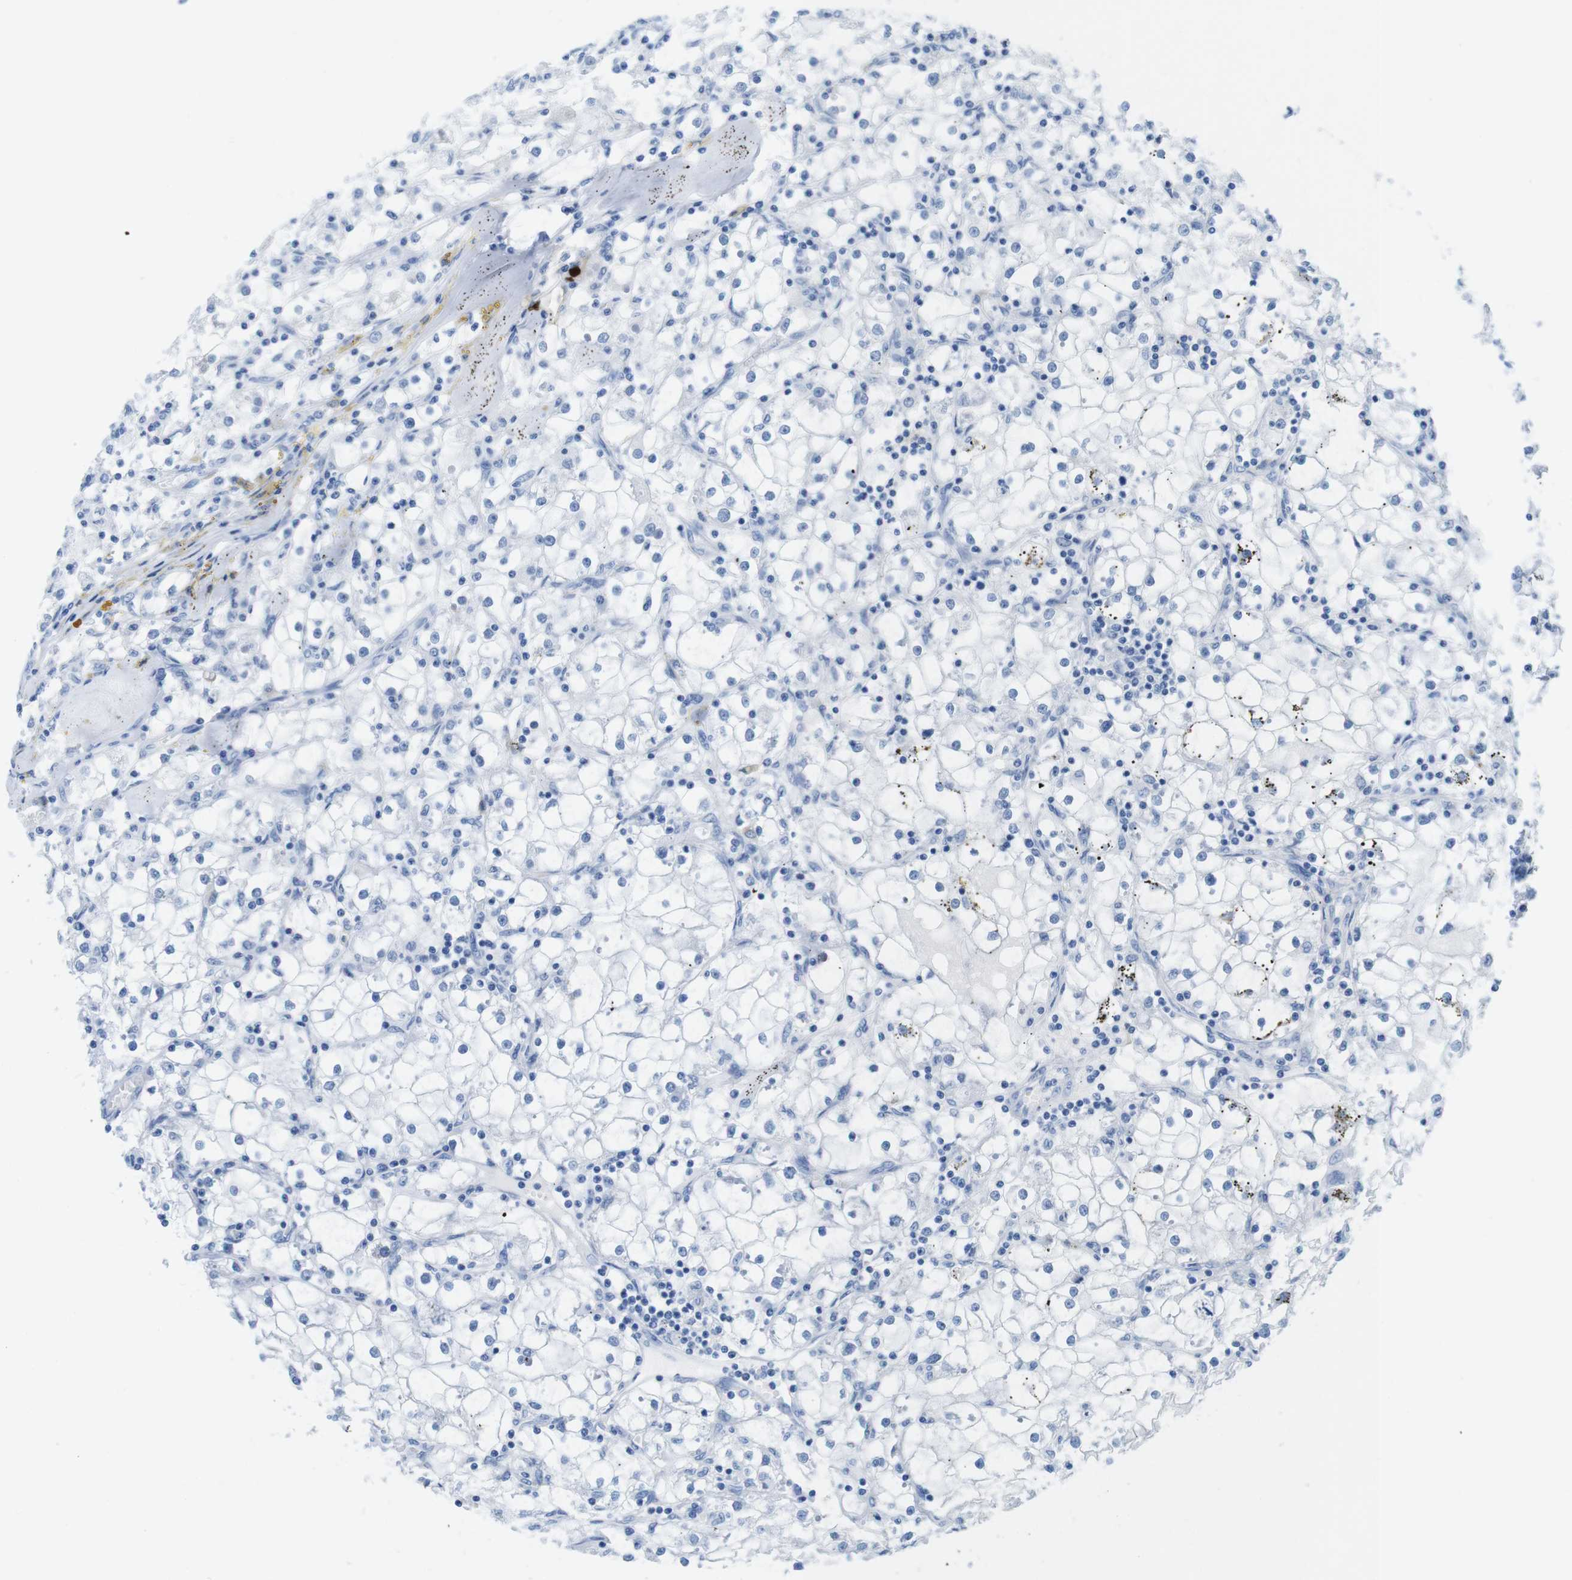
{"staining": {"intensity": "negative", "quantity": "none", "location": "none"}, "tissue": "renal cancer", "cell_type": "Tumor cells", "image_type": "cancer", "snomed": [{"axis": "morphology", "description": "Adenocarcinoma, NOS"}, {"axis": "topography", "description": "Kidney"}], "caption": "The image shows no significant staining in tumor cells of renal cancer (adenocarcinoma).", "gene": "OPN1SW", "patient": {"sex": "male", "age": 56}}